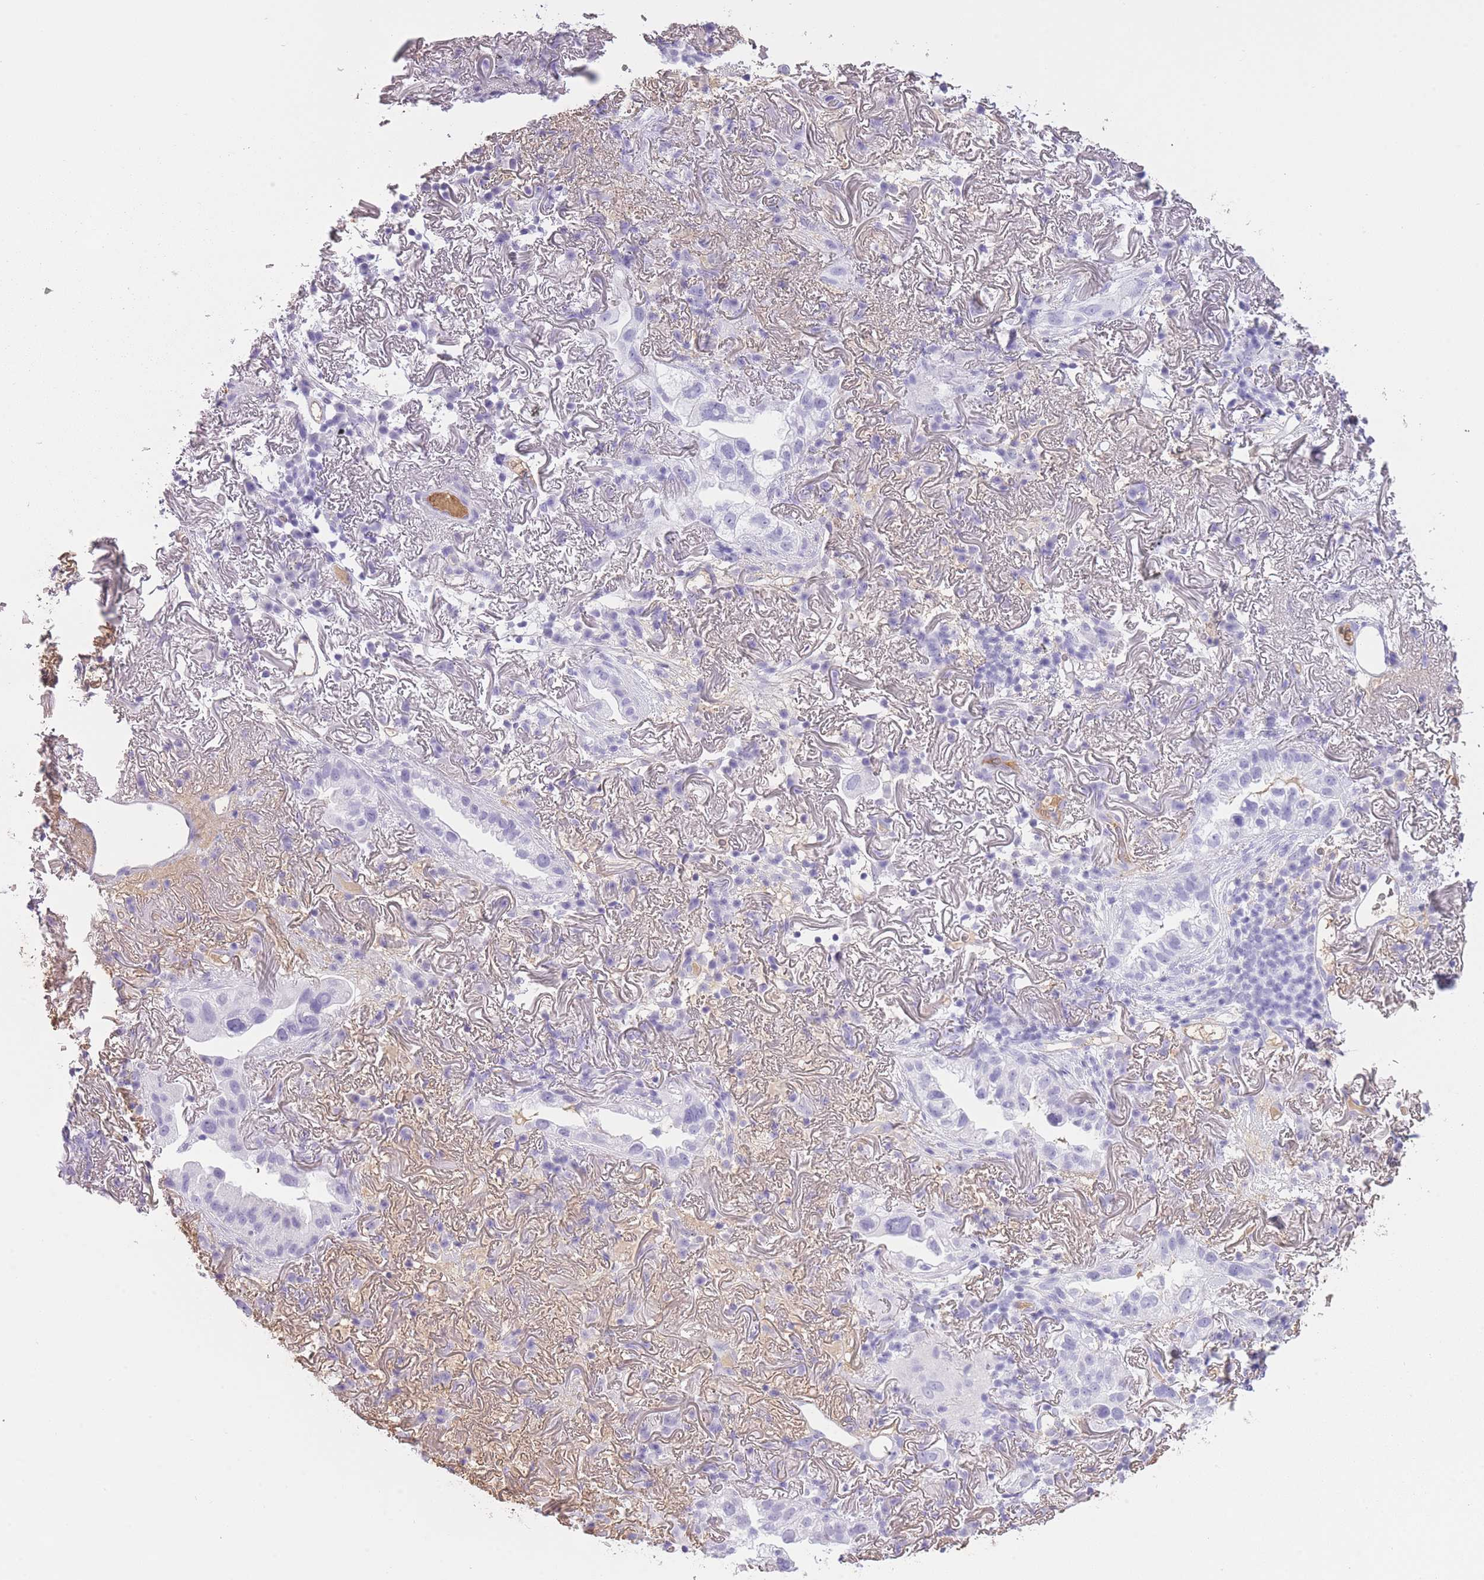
{"staining": {"intensity": "negative", "quantity": "none", "location": "none"}, "tissue": "lung cancer", "cell_type": "Tumor cells", "image_type": "cancer", "snomed": [{"axis": "morphology", "description": "Adenocarcinoma, NOS"}, {"axis": "topography", "description": "Lung"}], "caption": "High power microscopy micrograph of an IHC histopathology image of lung cancer (adenocarcinoma), revealing no significant positivity in tumor cells.", "gene": "AP3S2", "patient": {"sex": "female", "age": 69}}